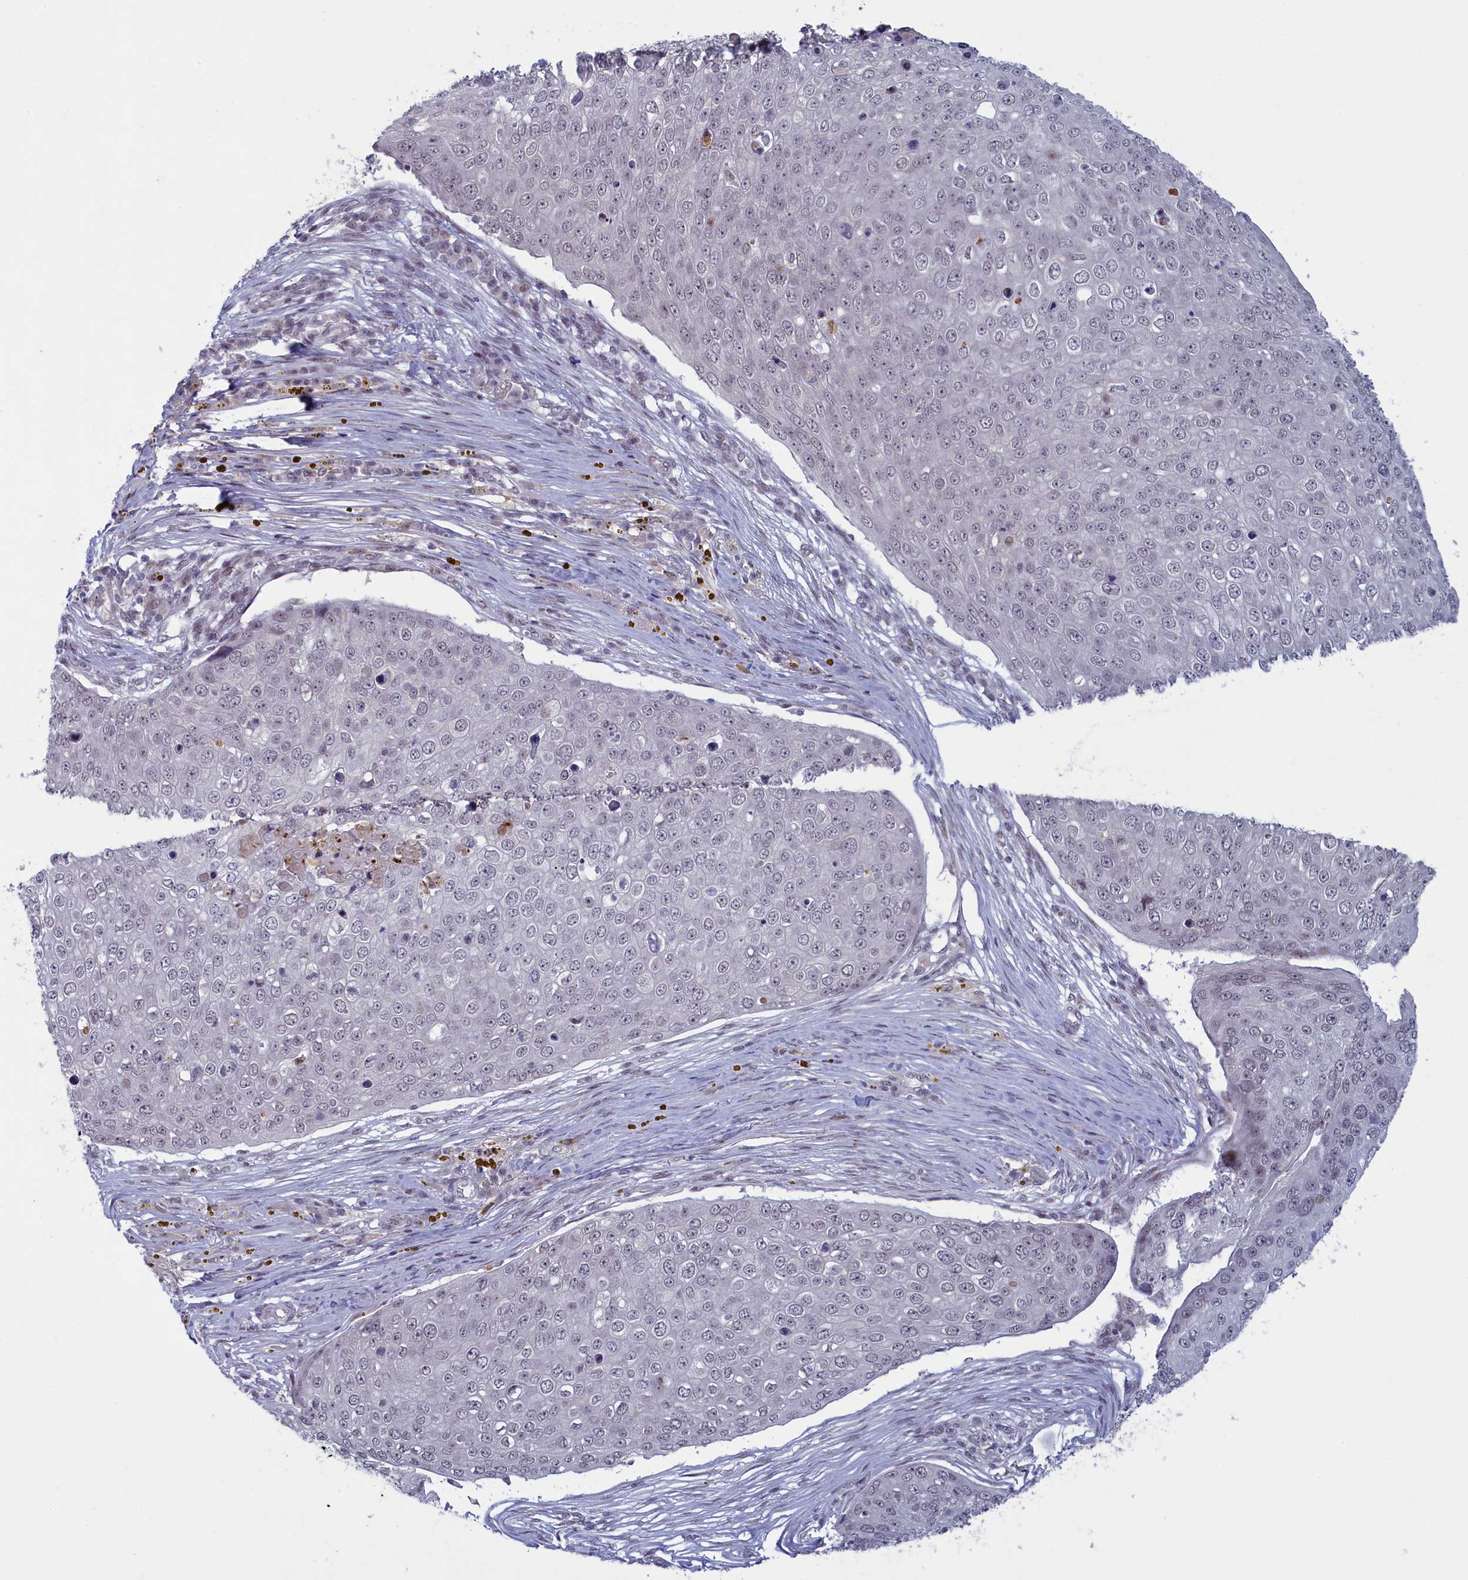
{"staining": {"intensity": "negative", "quantity": "none", "location": "none"}, "tissue": "skin cancer", "cell_type": "Tumor cells", "image_type": "cancer", "snomed": [{"axis": "morphology", "description": "Squamous cell carcinoma, NOS"}, {"axis": "topography", "description": "Skin"}], "caption": "Micrograph shows no protein expression in tumor cells of skin cancer (squamous cell carcinoma) tissue.", "gene": "ATF7IP2", "patient": {"sex": "male", "age": 71}}